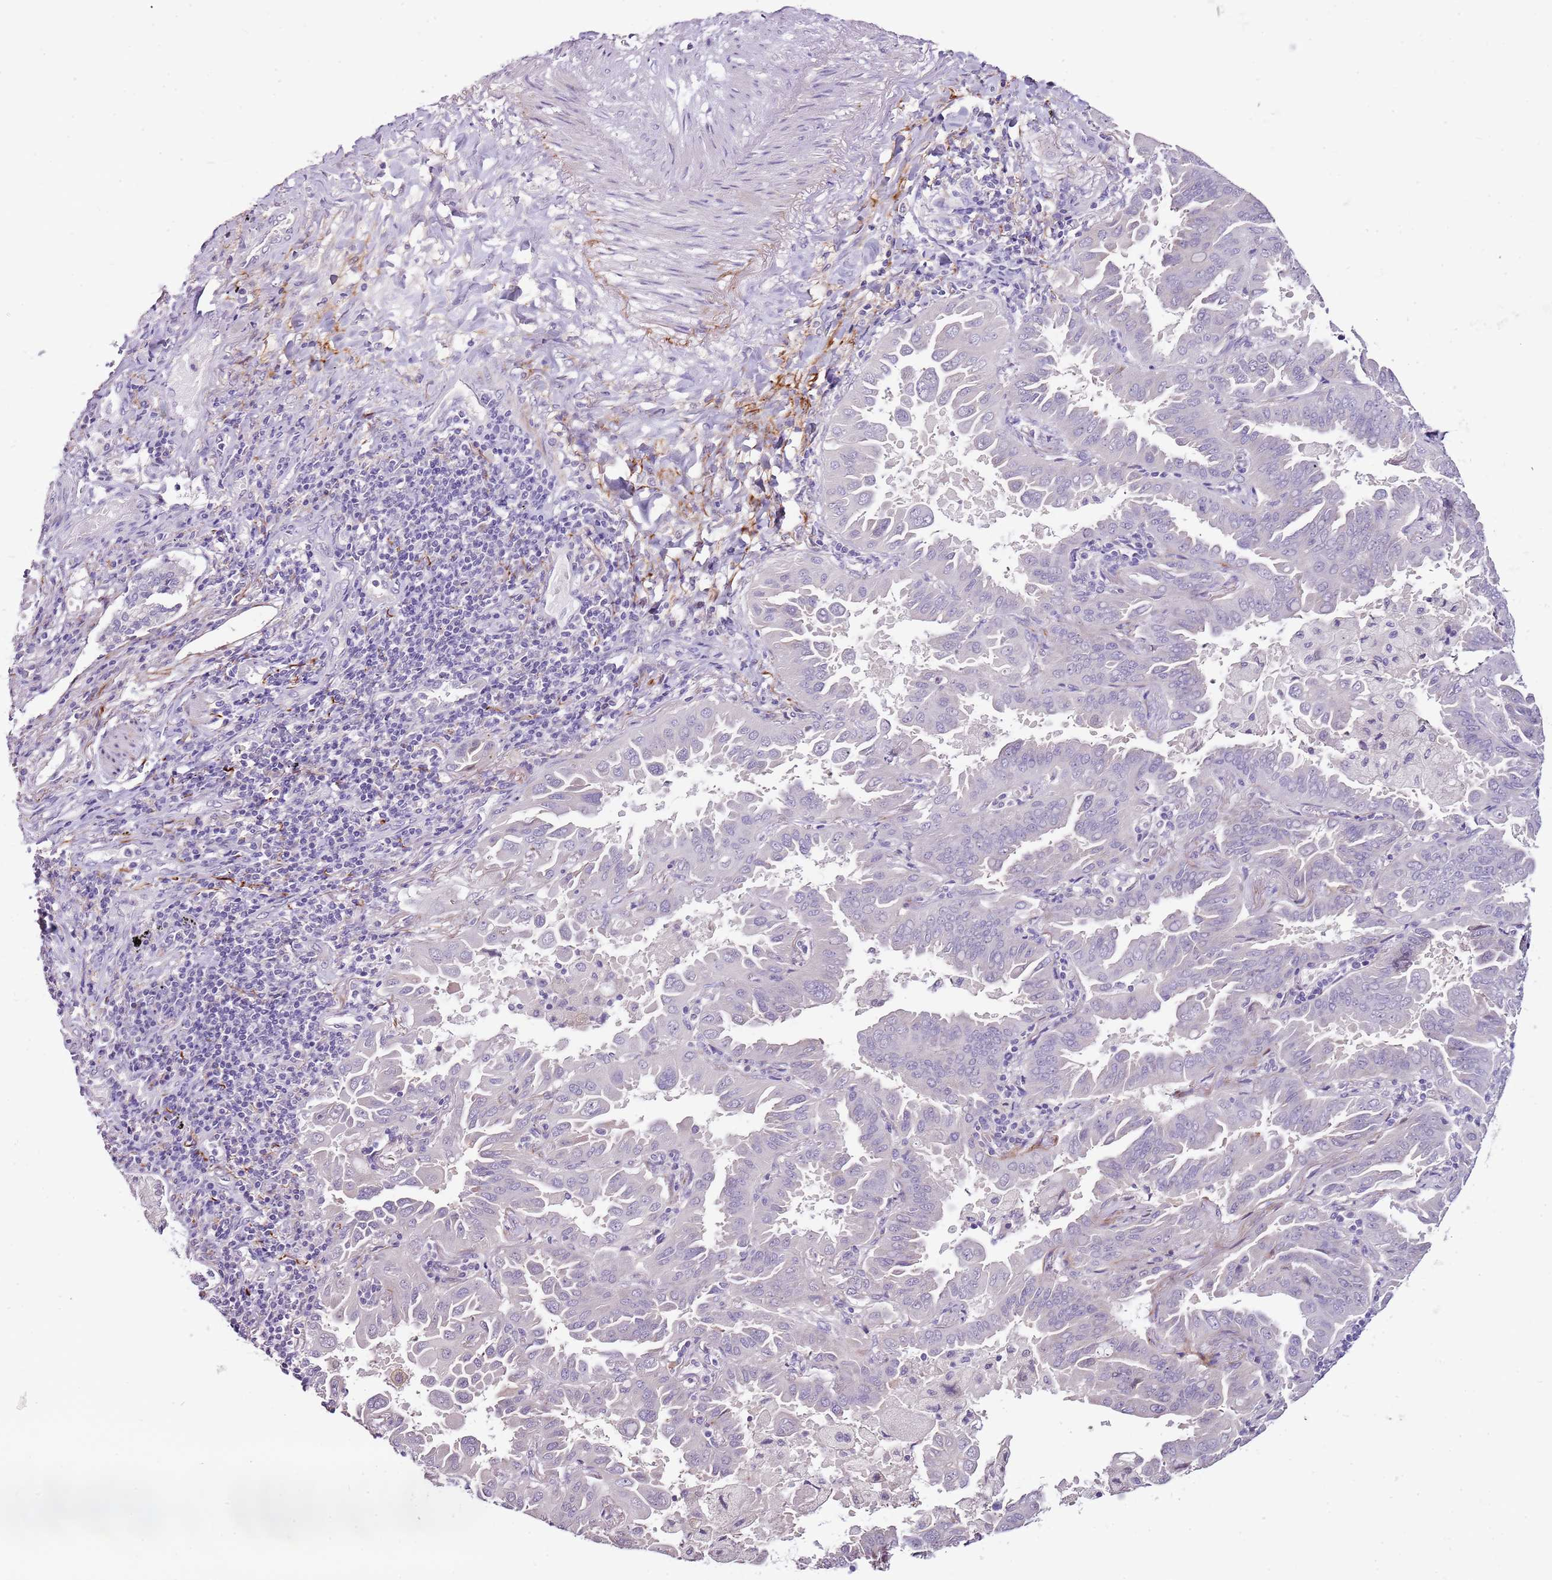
{"staining": {"intensity": "negative", "quantity": "none", "location": "none"}, "tissue": "lung cancer", "cell_type": "Tumor cells", "image_type": "cancer", "snomed": [{"axis": "morphology", "description": "Adenocarcinoma, NOS"}, {"axis": "topography", "description": "Lung"}], "caption": "Image shows no significant protein staining in tumor cells of lung cancer (adenocarcinoma).", "gene": "NKX2-3", "patient": {"sex": "male", "age": 64}}